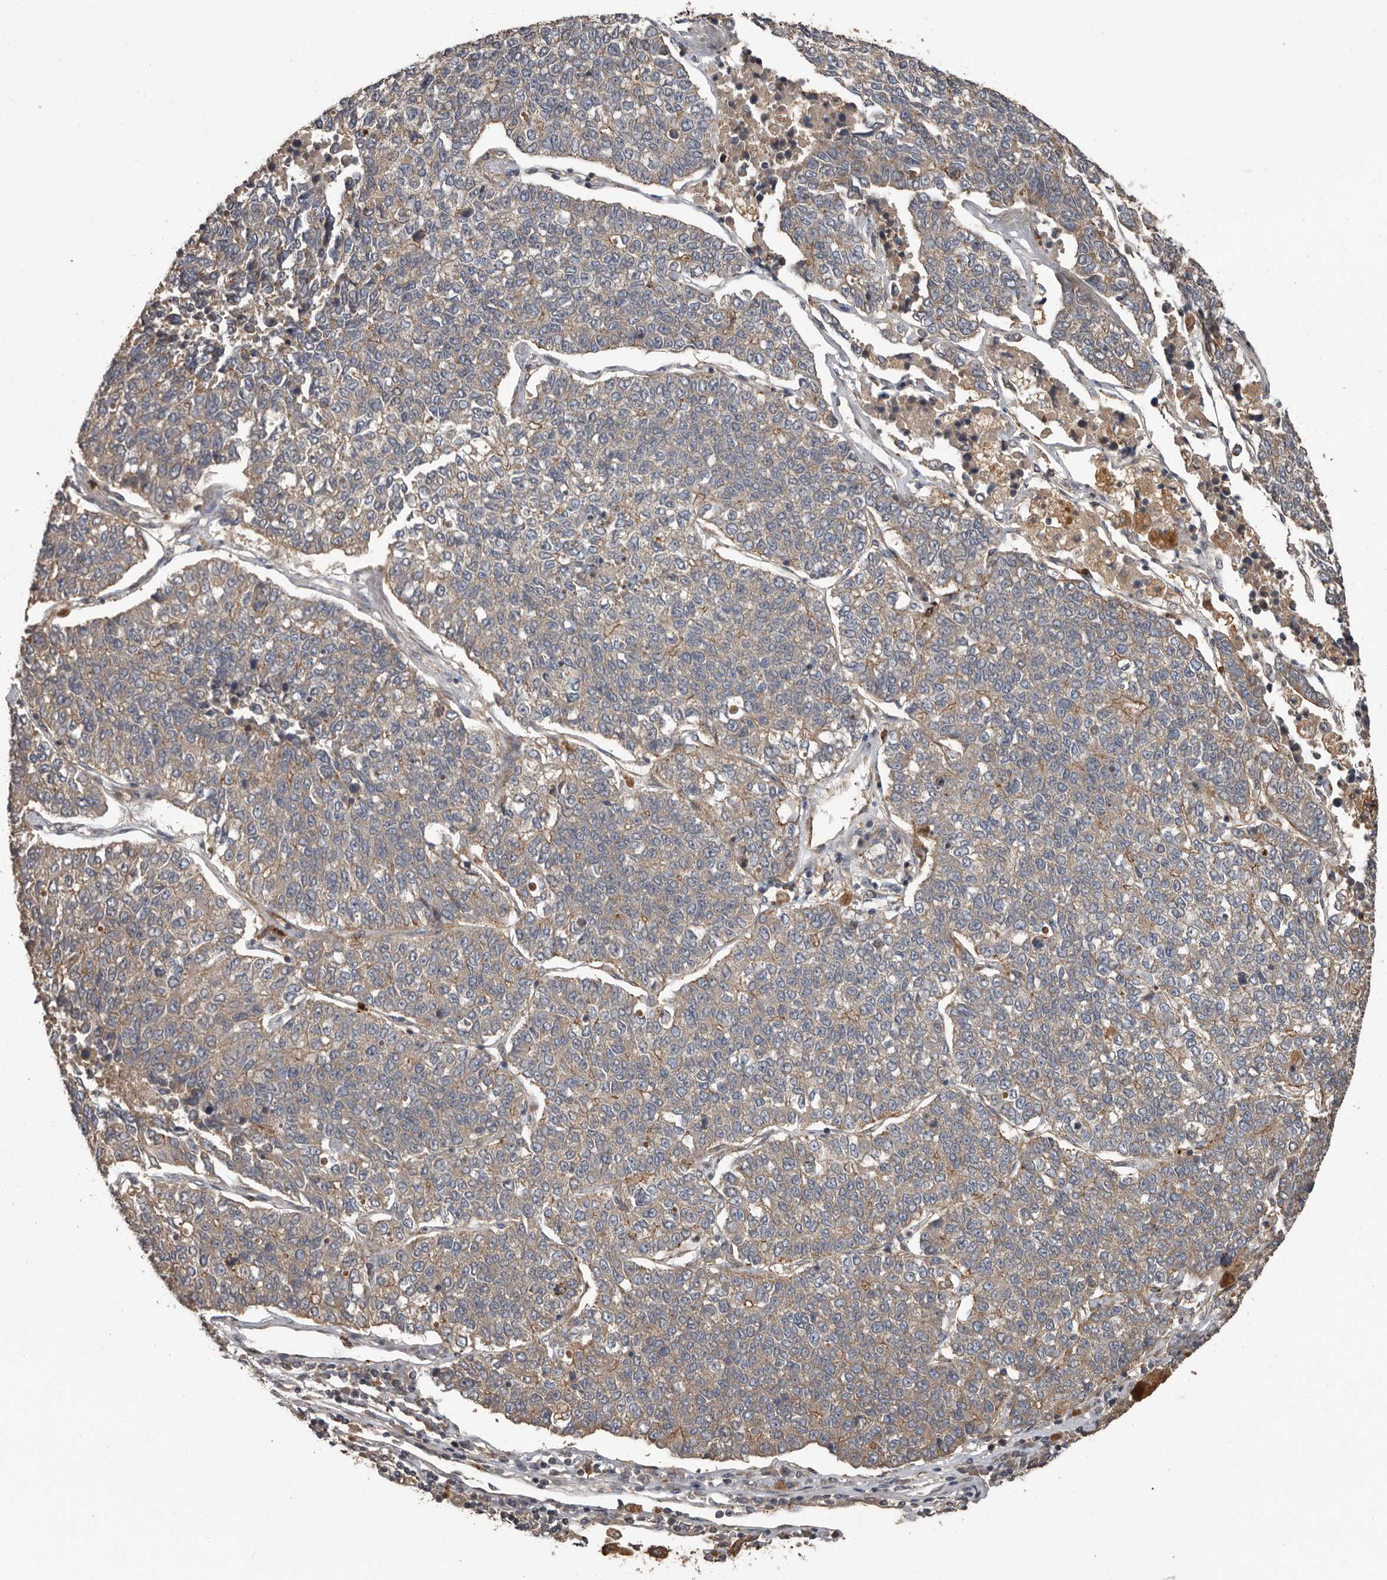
{"staining": {"intensity": "weak", "quantity": ">75%", "location": "cytoplasmic/membranous"}, "tissue": "lung cancer", "cell_type": "Tumor cells", "image_type": "cancer", "snomed": [{"axis": "morphology", "description": "Adenocarcinoma, NOS"}, {"axis": "topography", "description": "Lung"}], "caption": "IHC image of lung cancer stained for a protein (brown), which demonstrates low levels of weak cytoplasmic/membranous staining in approximately >75% of tumor cells.", "gene": "ARHGEF5", "patient": {"sex": "male", "age": 49}}